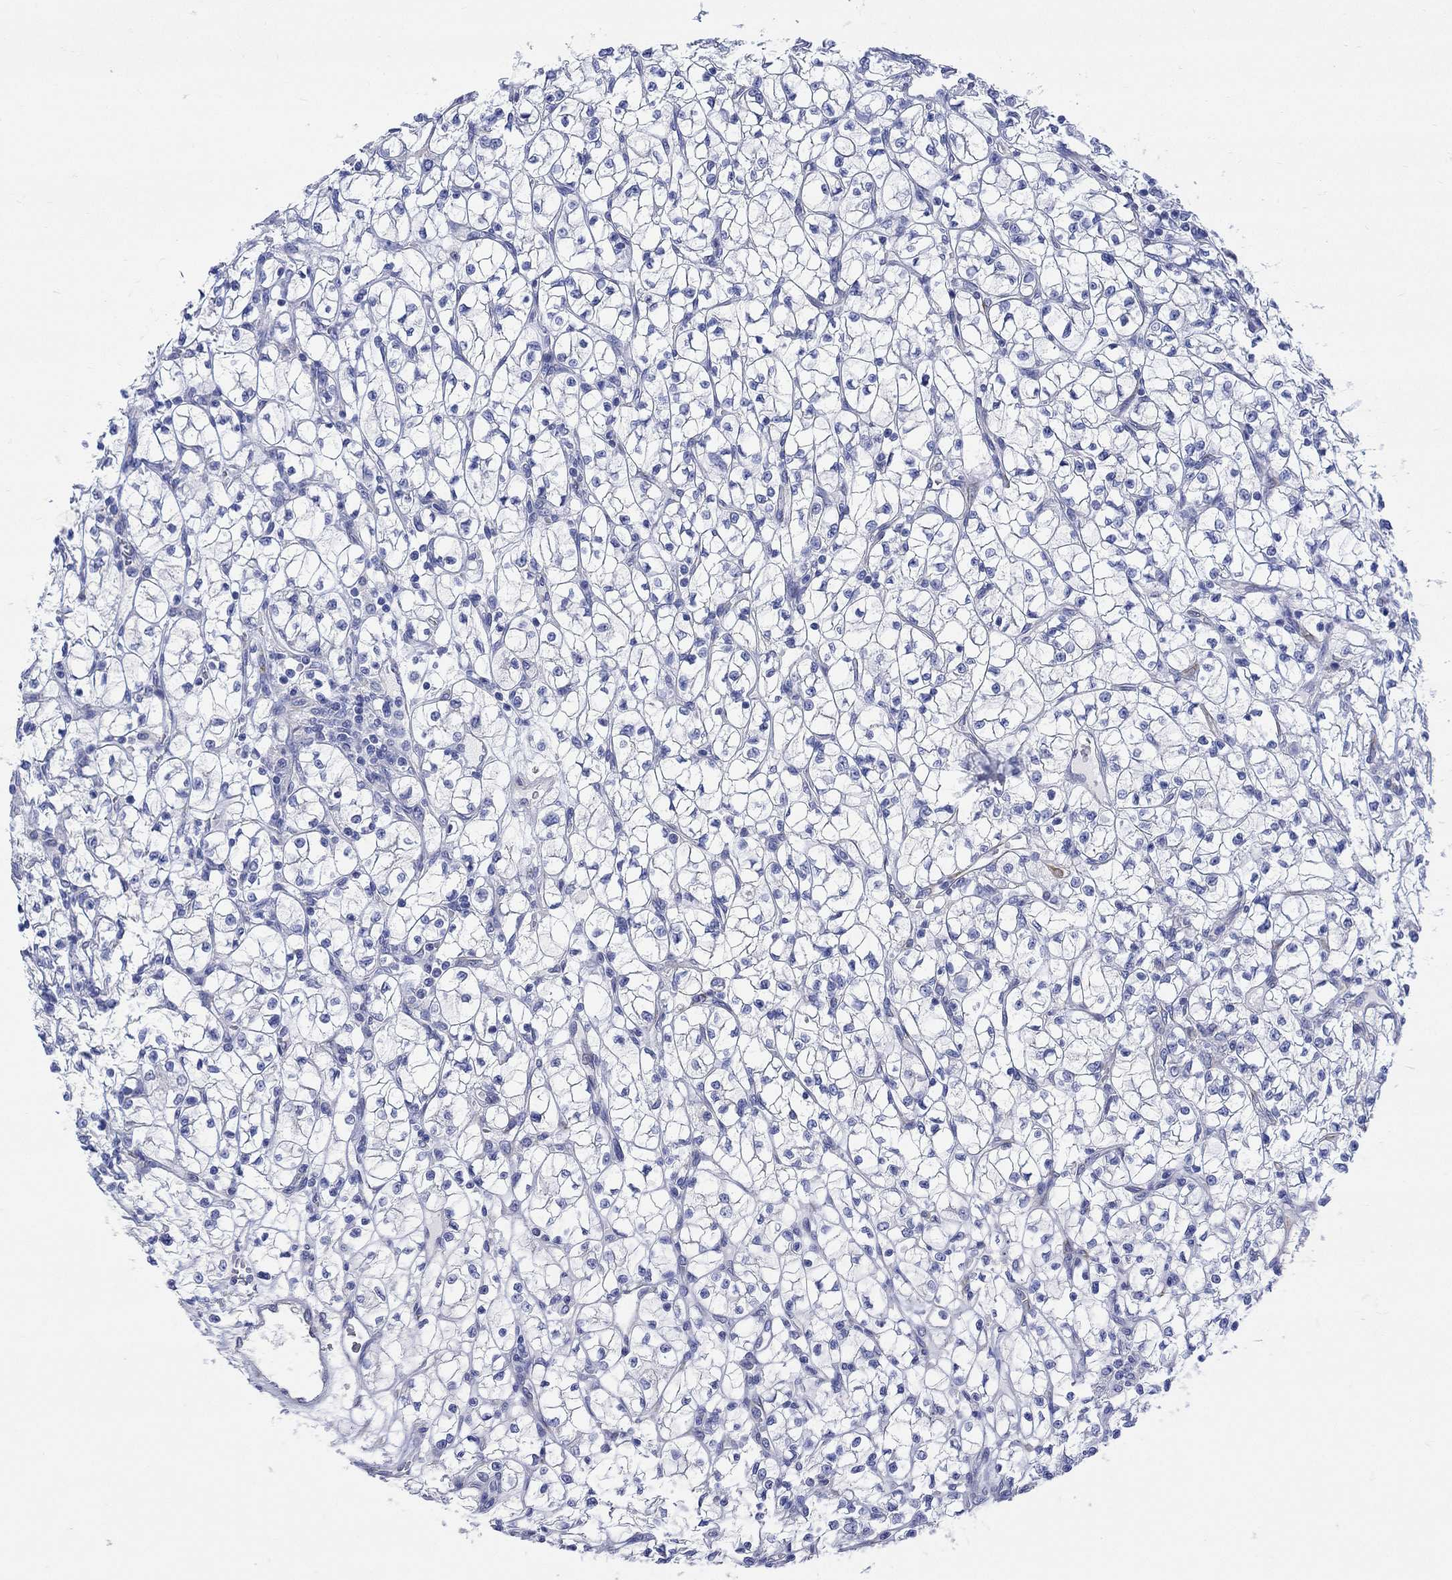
{"staining": {"intensity": "negative", "quantity": "none", "location": "none"}, "tissue": "renal cancer", "cell_type": "Tumor cells", "image_type": "cancer", "snomed": [{"axis": "morphology", "description": "Adenocarcinoma, NOS"}, {"axis": "topography", "description": "Kidney"}], "caption": "Human adenocarcinoma (renal) stained for a protein using immunohistochemistry (IHC) demonstrates no expression in tumor cells.", "gene": "MYL1", "patient": {"sex": "female", "age": 64}}